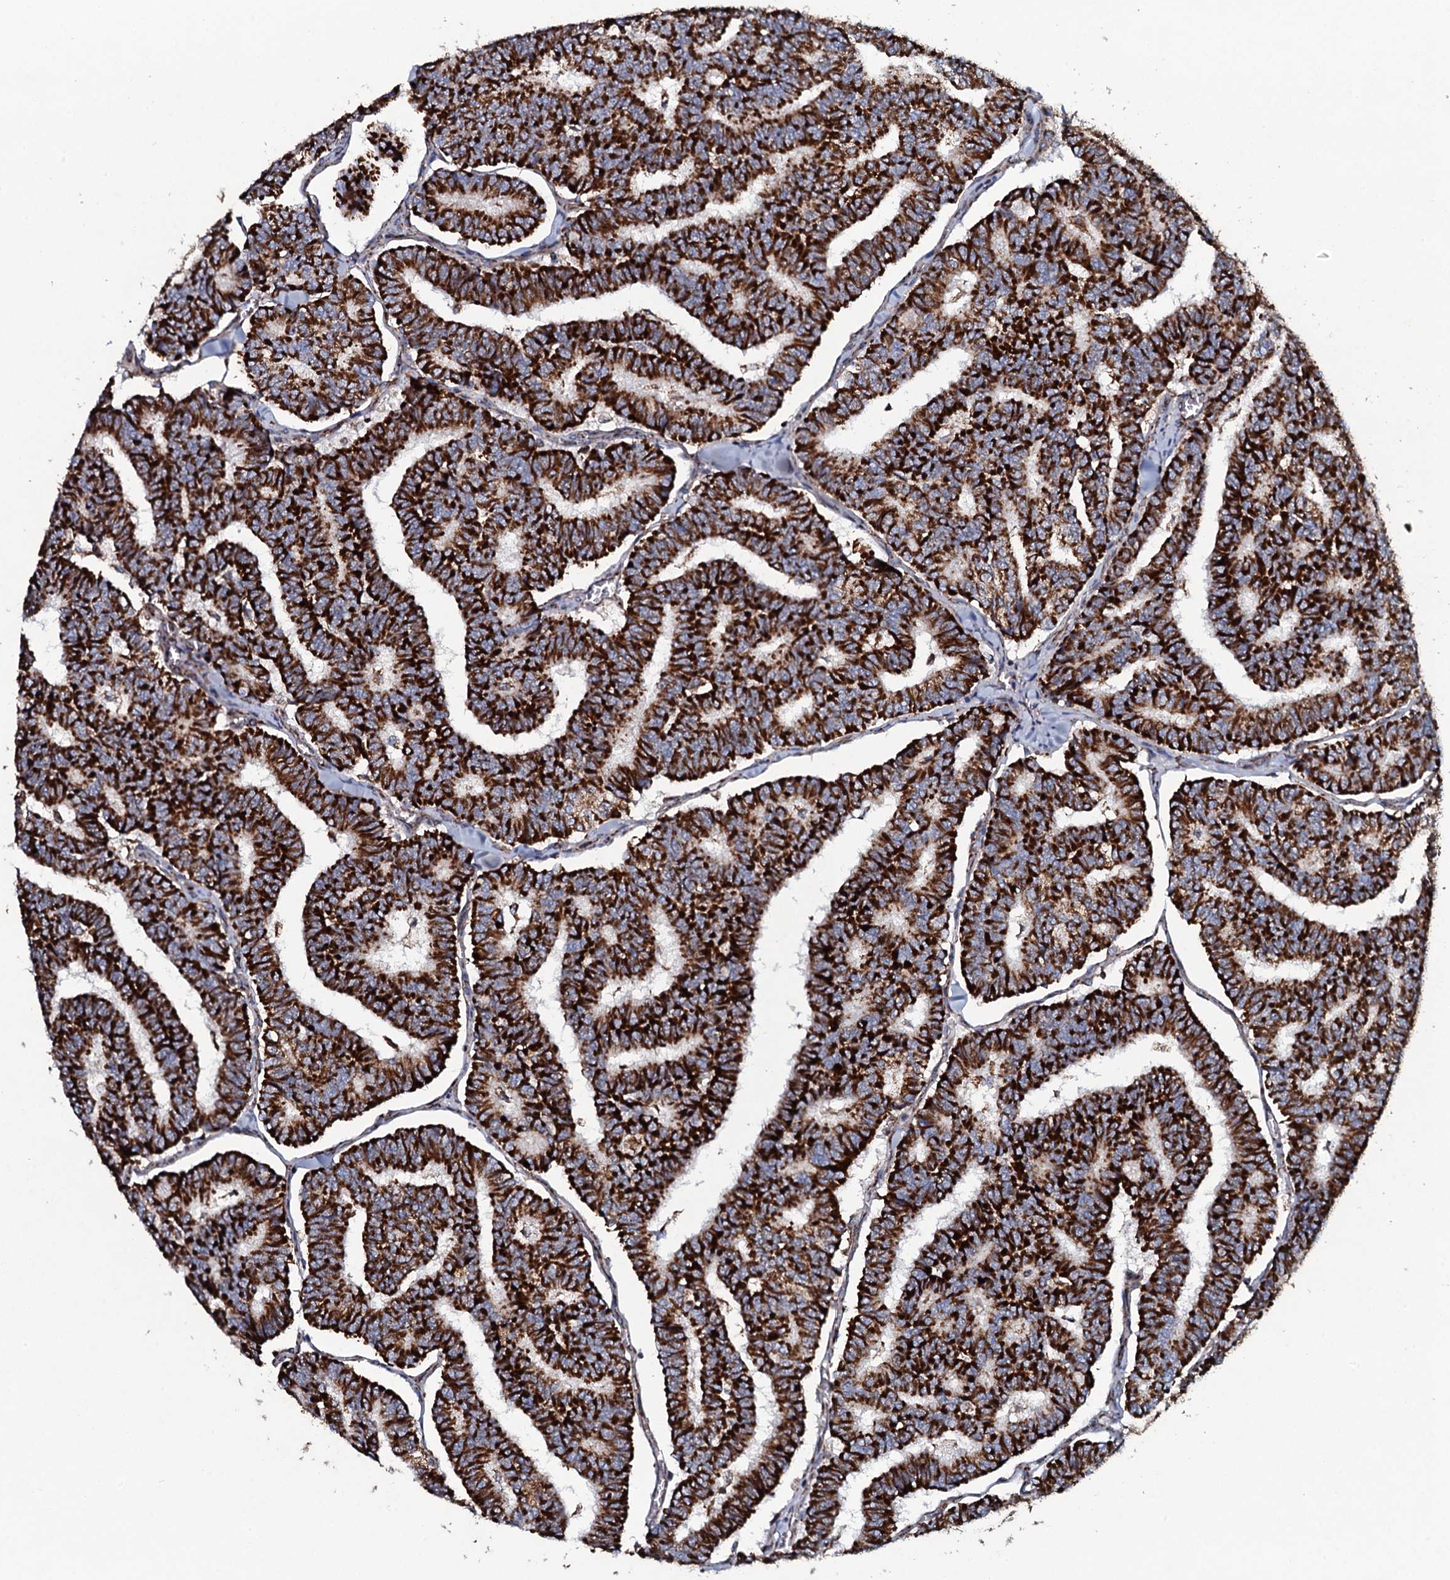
{"staining": {"intensity": "strong", "quantity": ">75%", "location": "cytoplasmic/membranous"}, "tissue": "thyroid cancer", "cell_type": "Tumor cells", "image_type": "cancer", "snomed": [{"axis": "morphology", "description": "Papillary adenocarcinoma, NOS"}, {"axis": "topography", "description": "Thyroid gland"}], "caption": "Protein staining of thyroid cancer (papillary adenocarcinoma) tissue demonstrates strong cytoplasmic/membranous staining in about >75% of tumor cells. (brown staining indicates protein expression, while blue staining denotes nuclei).", "gene": "EVC2", "patient": {"sex": "female", "age": 35}}